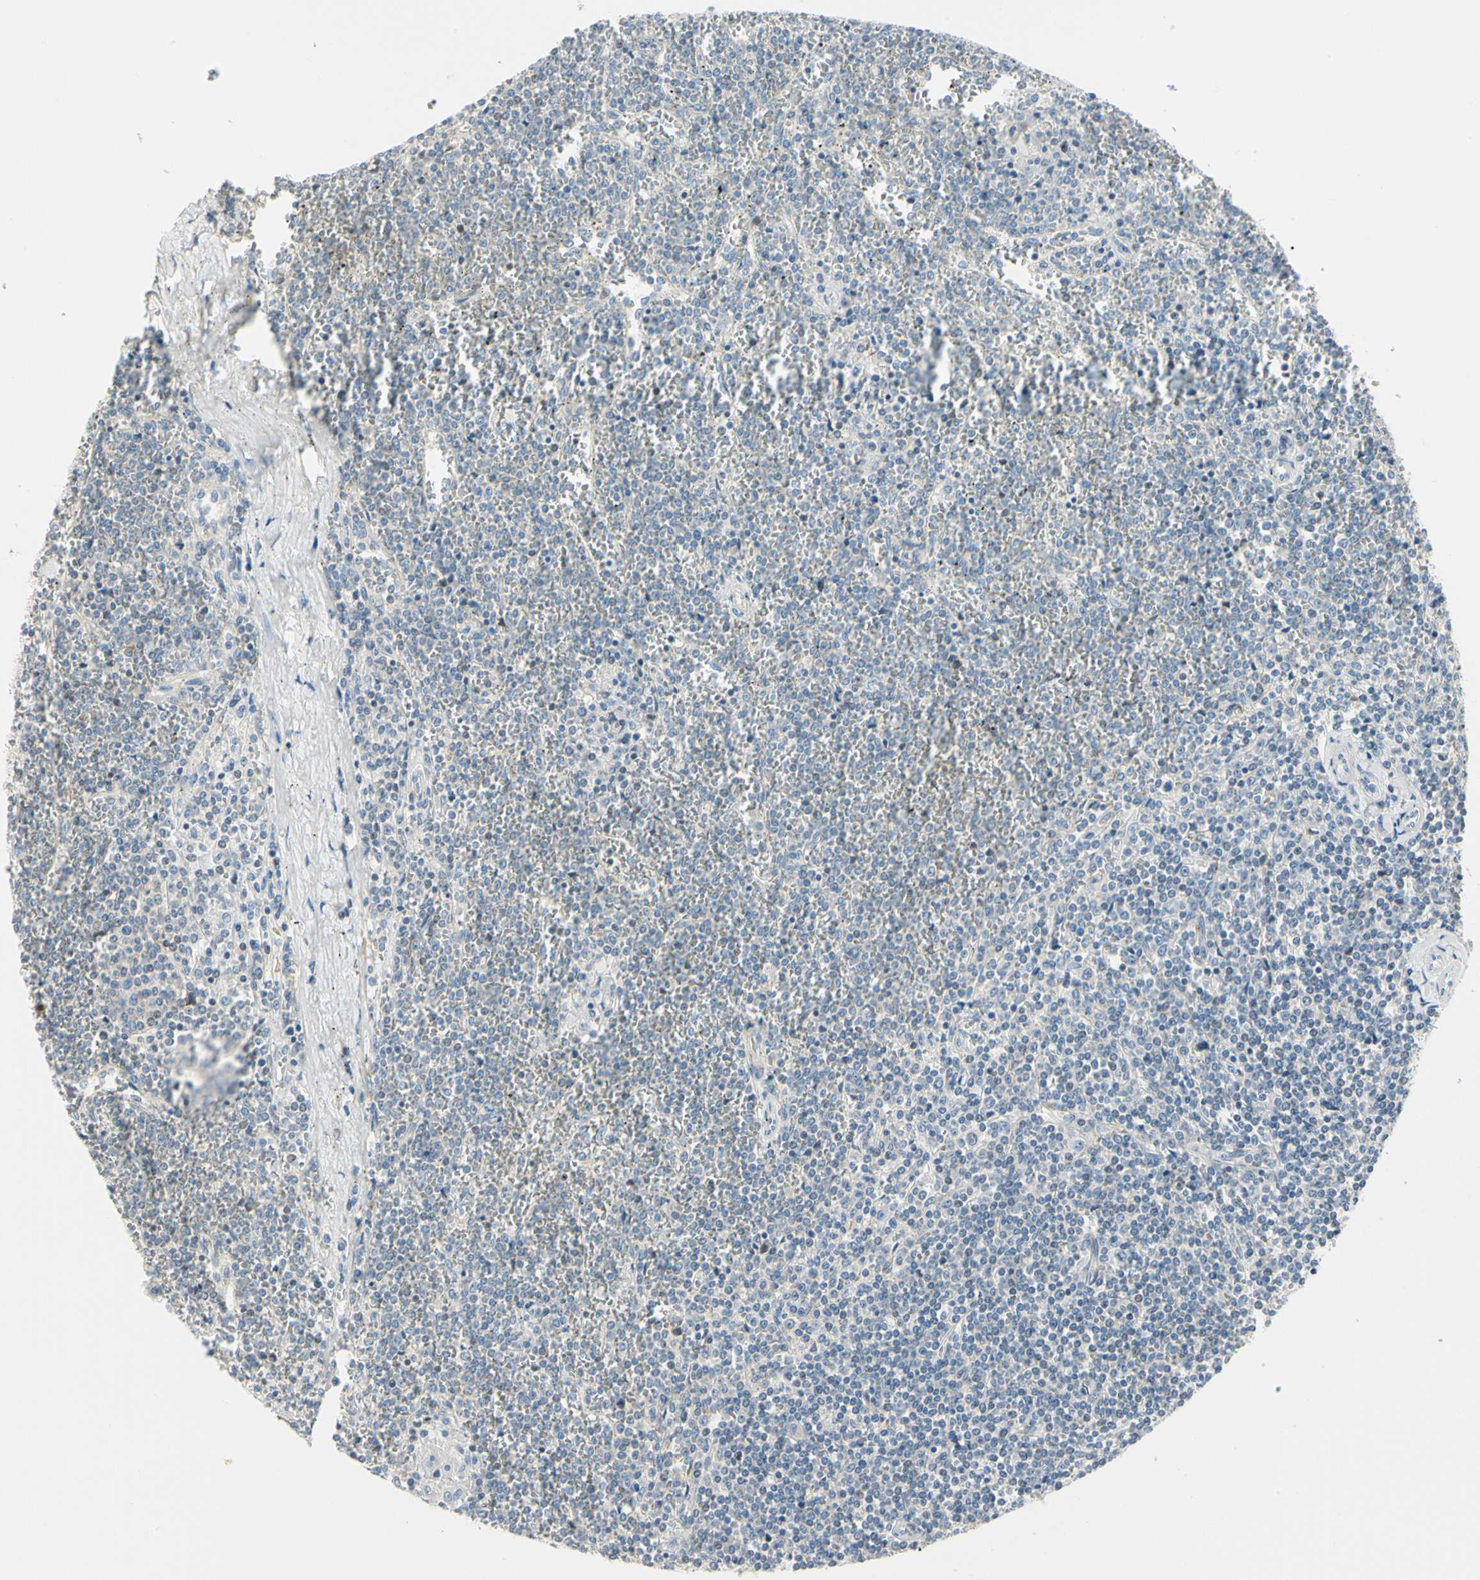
{"staining": {"intensity": "negative", "quantity": "none", "location": "none"}, "tissue": "lymphoma", "cell_type": "Tumor cells", "image_type": "cancer", "snomed": [{"axis": "morphology", "description": "Malignant lymphoma, non-Hodgkin's type, Low grade"}, {"axis": "topography", "description": "Spleen"}], "caption": "DAB immunohistochemical staining of human malignant lymphoma, non-Hodgkin's type (low-grade) reveals no significant staining in tumor cells.", "gene": "DUSP12", "patient": {"sex": "female", "age": 19}}